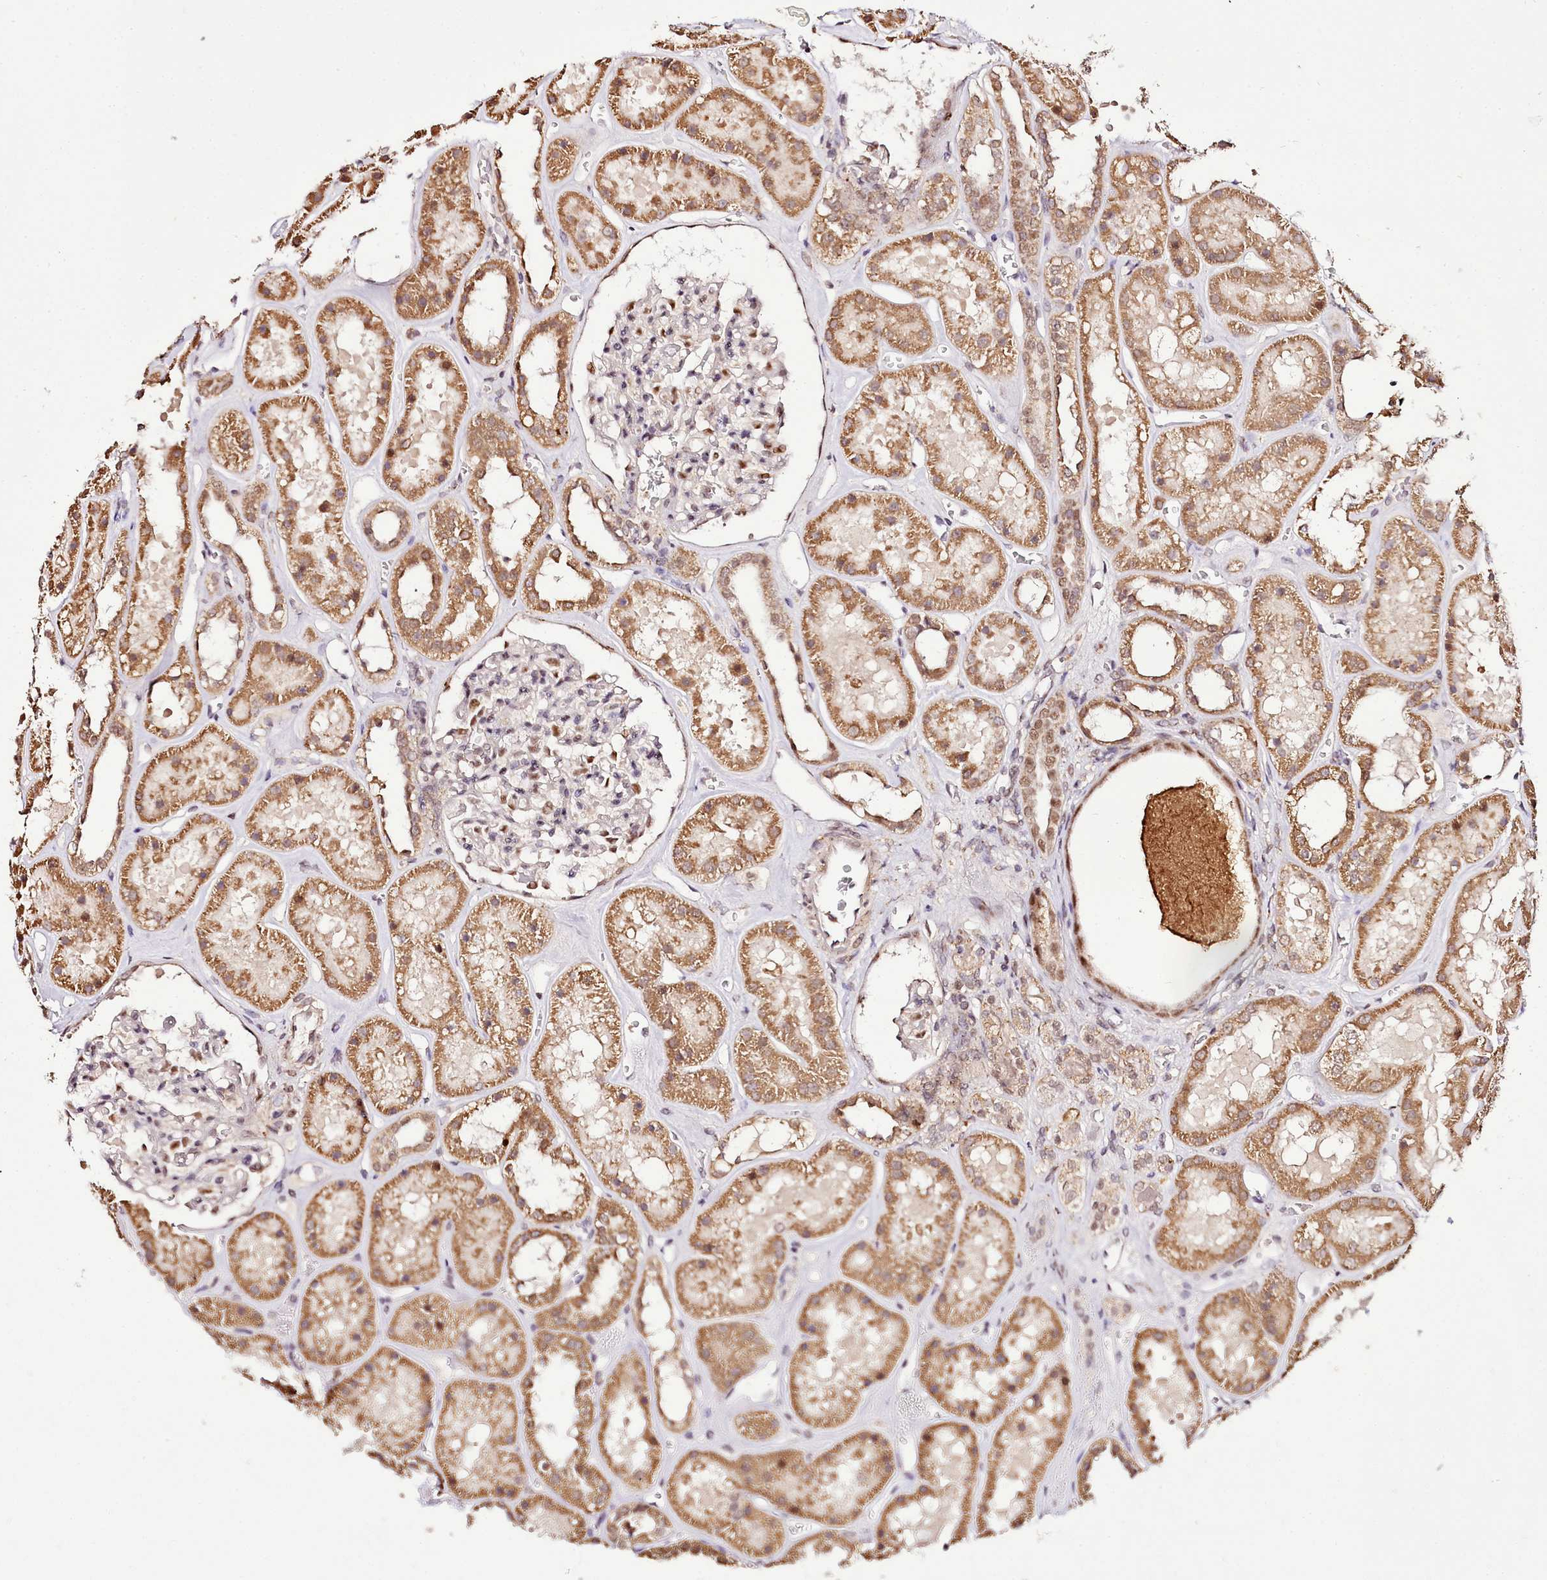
{"staining": {"intensity": "moderate", "quantity": "25%-75%", "location": "nuclear"}, "tissue": "kidney", "cell_type": "Cells in glomeruli", "image_type": "normal", "snomed": [{"axis": "morphology", "description": "Normal tissue, NOS"}, {"axis": "topography", "description": "Kidney"}], "caption": "The histopathology image shows immunohistochemical staining of unremarkable kidney. There is moderate nuclear staining is present in about 25%-75% of cells in glomeruli.", "gene": "EDIL3", "patient": {"sex": "female", "age": 41}}